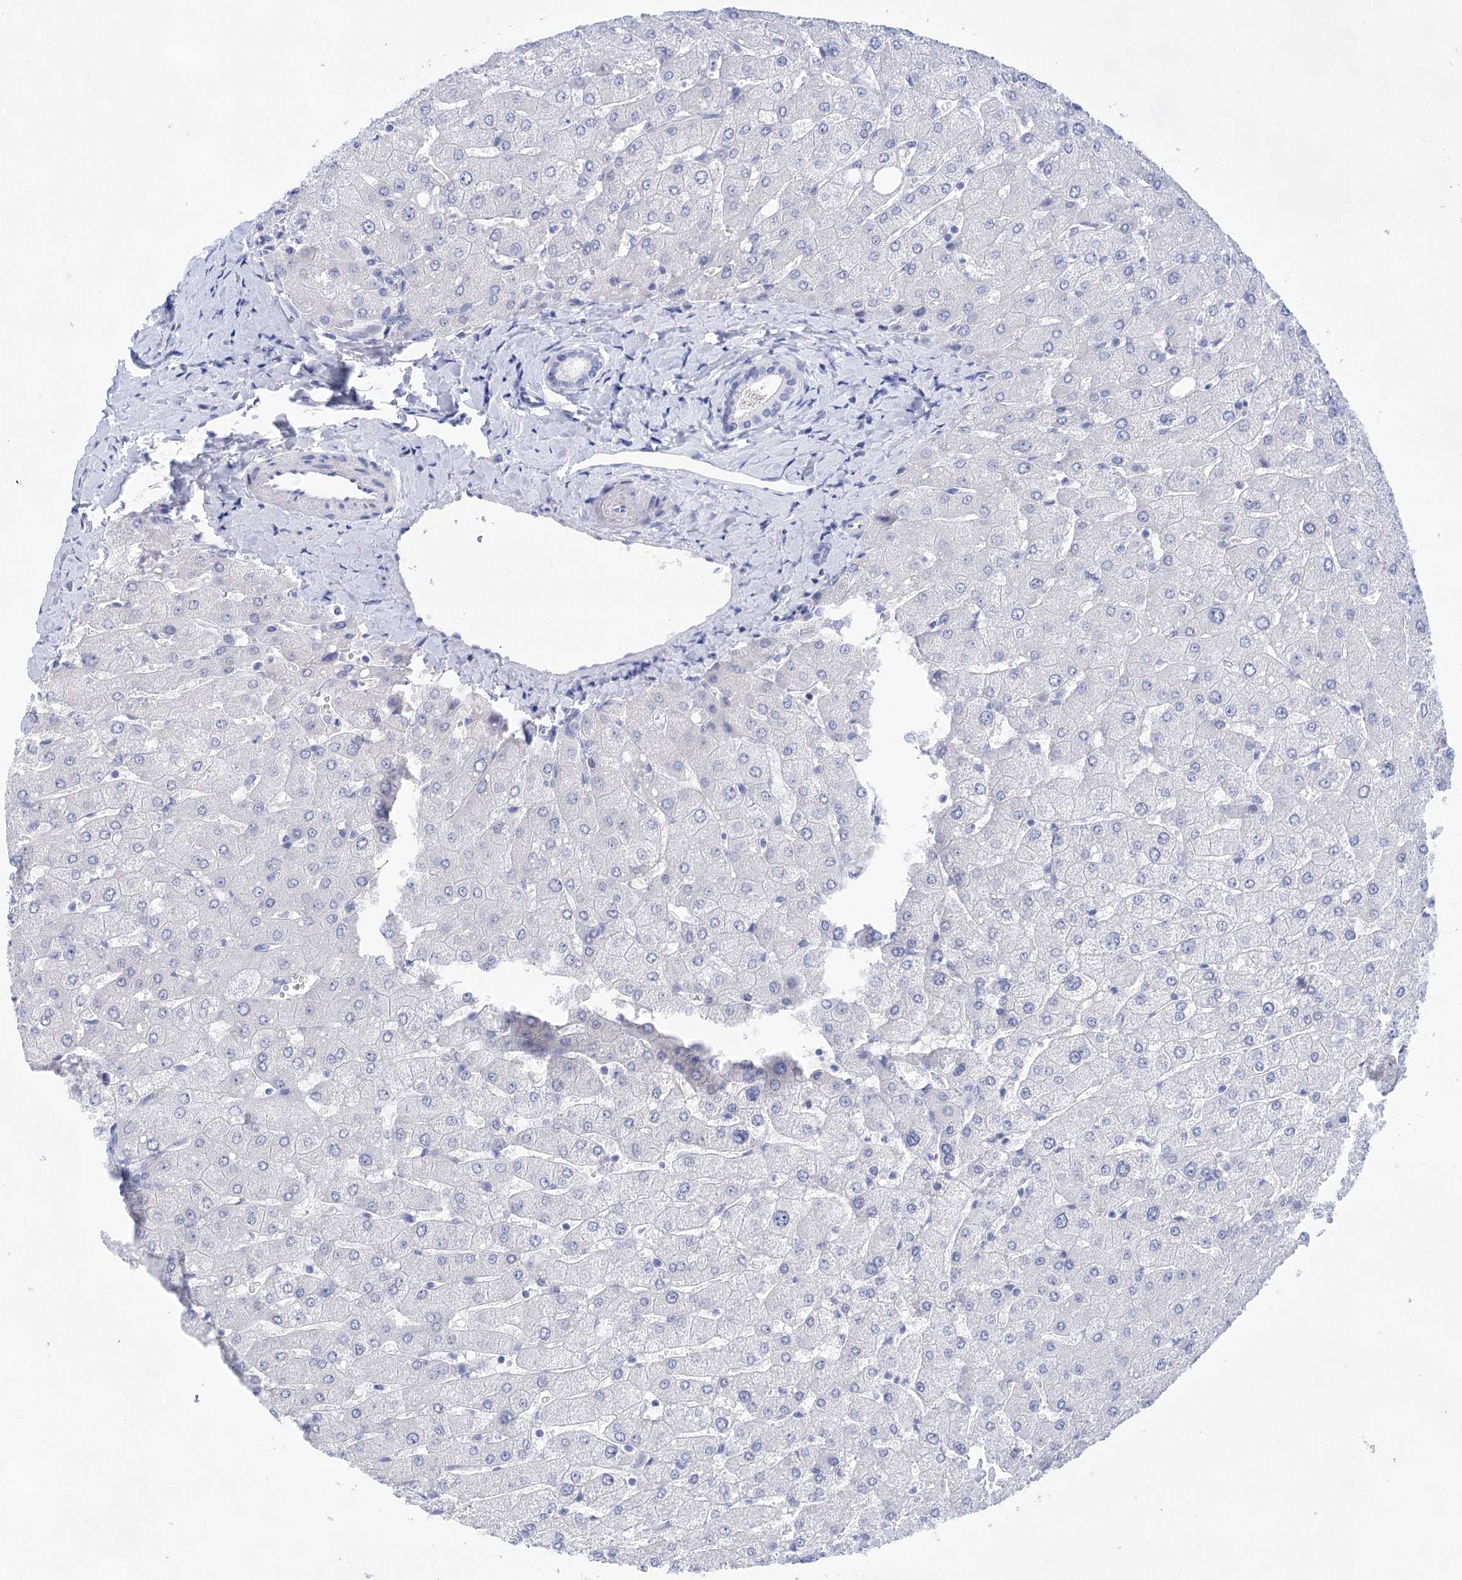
{"staining": {"intensity": "negative", "quantity": "none", "location": "none"}, "tissue": "liver", "cell_type": "Cholangiocytes", "image_type": "normal", "snomed": [{"axis": "morphology", "description": "Normal tissue, NOS"}, {"axis": "topography", "description": "Liver"}], "caption": "This image is of benign liver stained with immunohistochemistry to label a protein in brown with the nuclei are counter-stained blue. There is no expression in cholangiocytes.", "gene": "LALBA", "patient": {"sex": "male", "age": 55}}